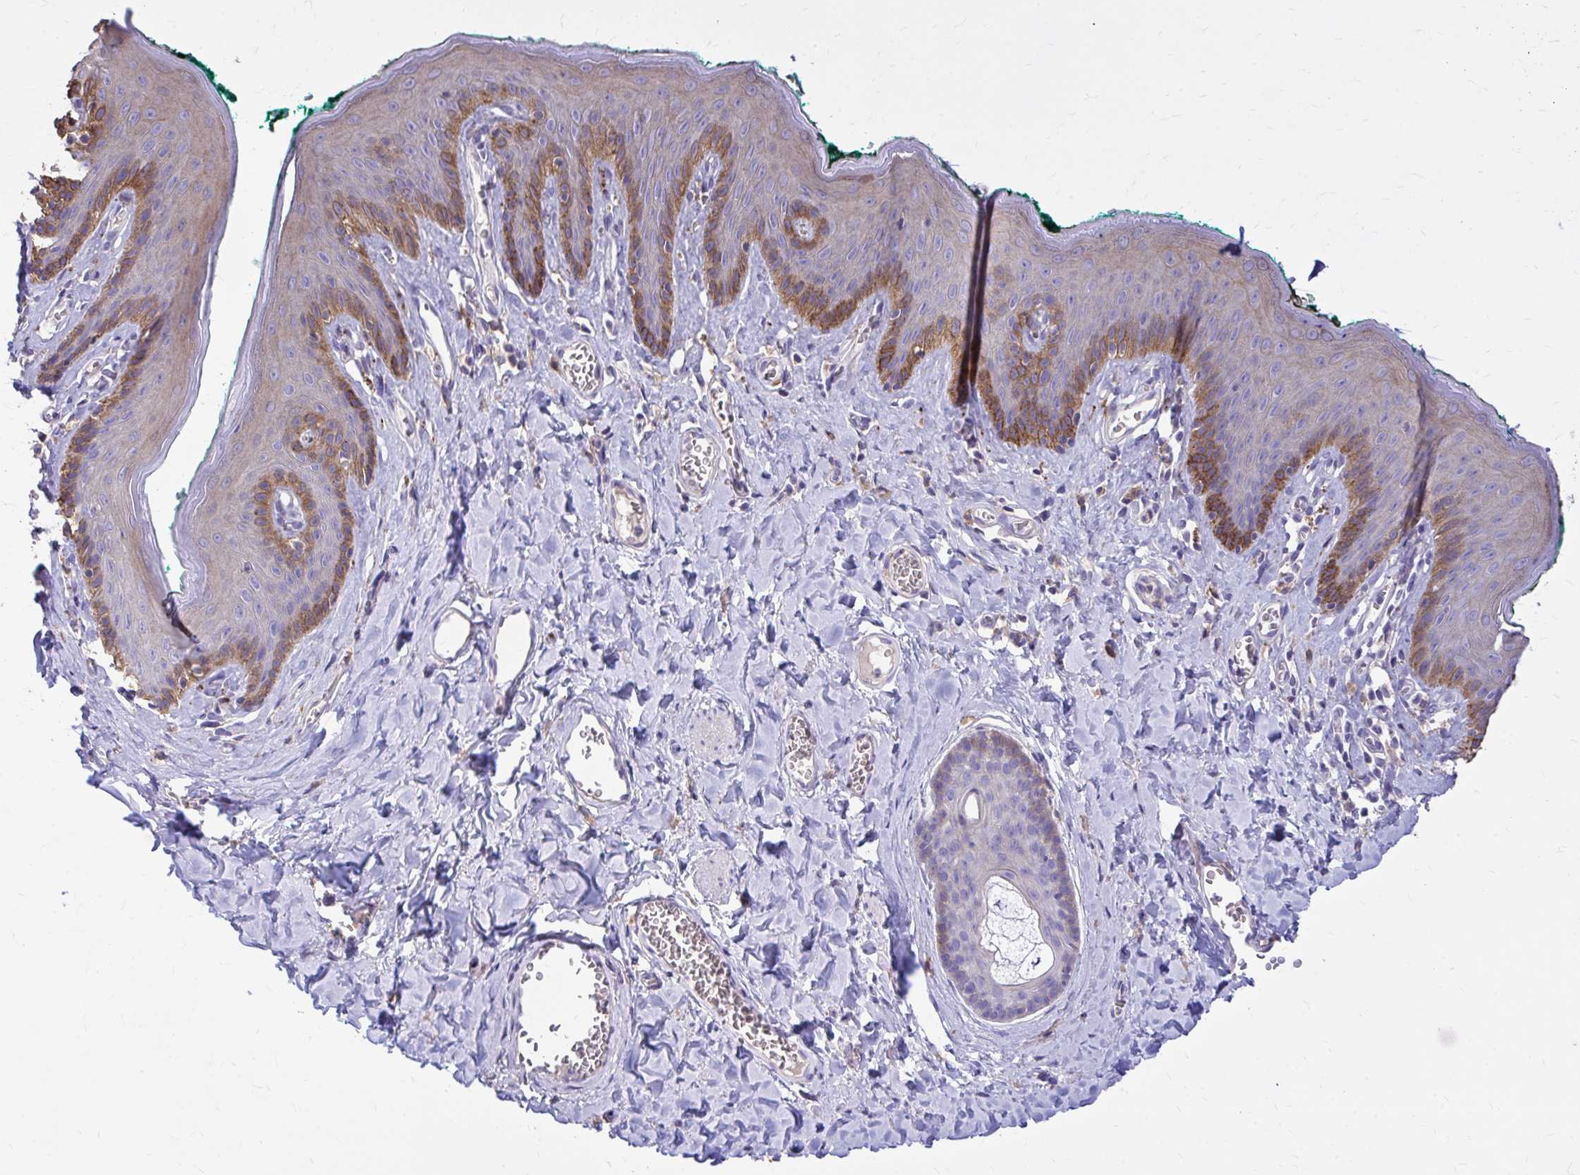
{"staining": {"intensity": "moderate", "quantity": "<25%", "location": "cytoplasmic/membranous"}, "tissue": "skin", "cell_type": "Epidermal cells", "image_type": "normal", "snomed": [{"axis": "morphology", "description": "Normal tissue, NOS"}, {"axis": "topography", "description": "Vulva"}, {"axis": "topography", "description": "Peripheral nerve tissue"}], "caption": "A low amount of moderate cytoplasmic/membranous staining is seen in about <25% of epidermal cells in normal skin.", "gene": "EPB41L1", "patient": {"sex": "female", "age": 66}}